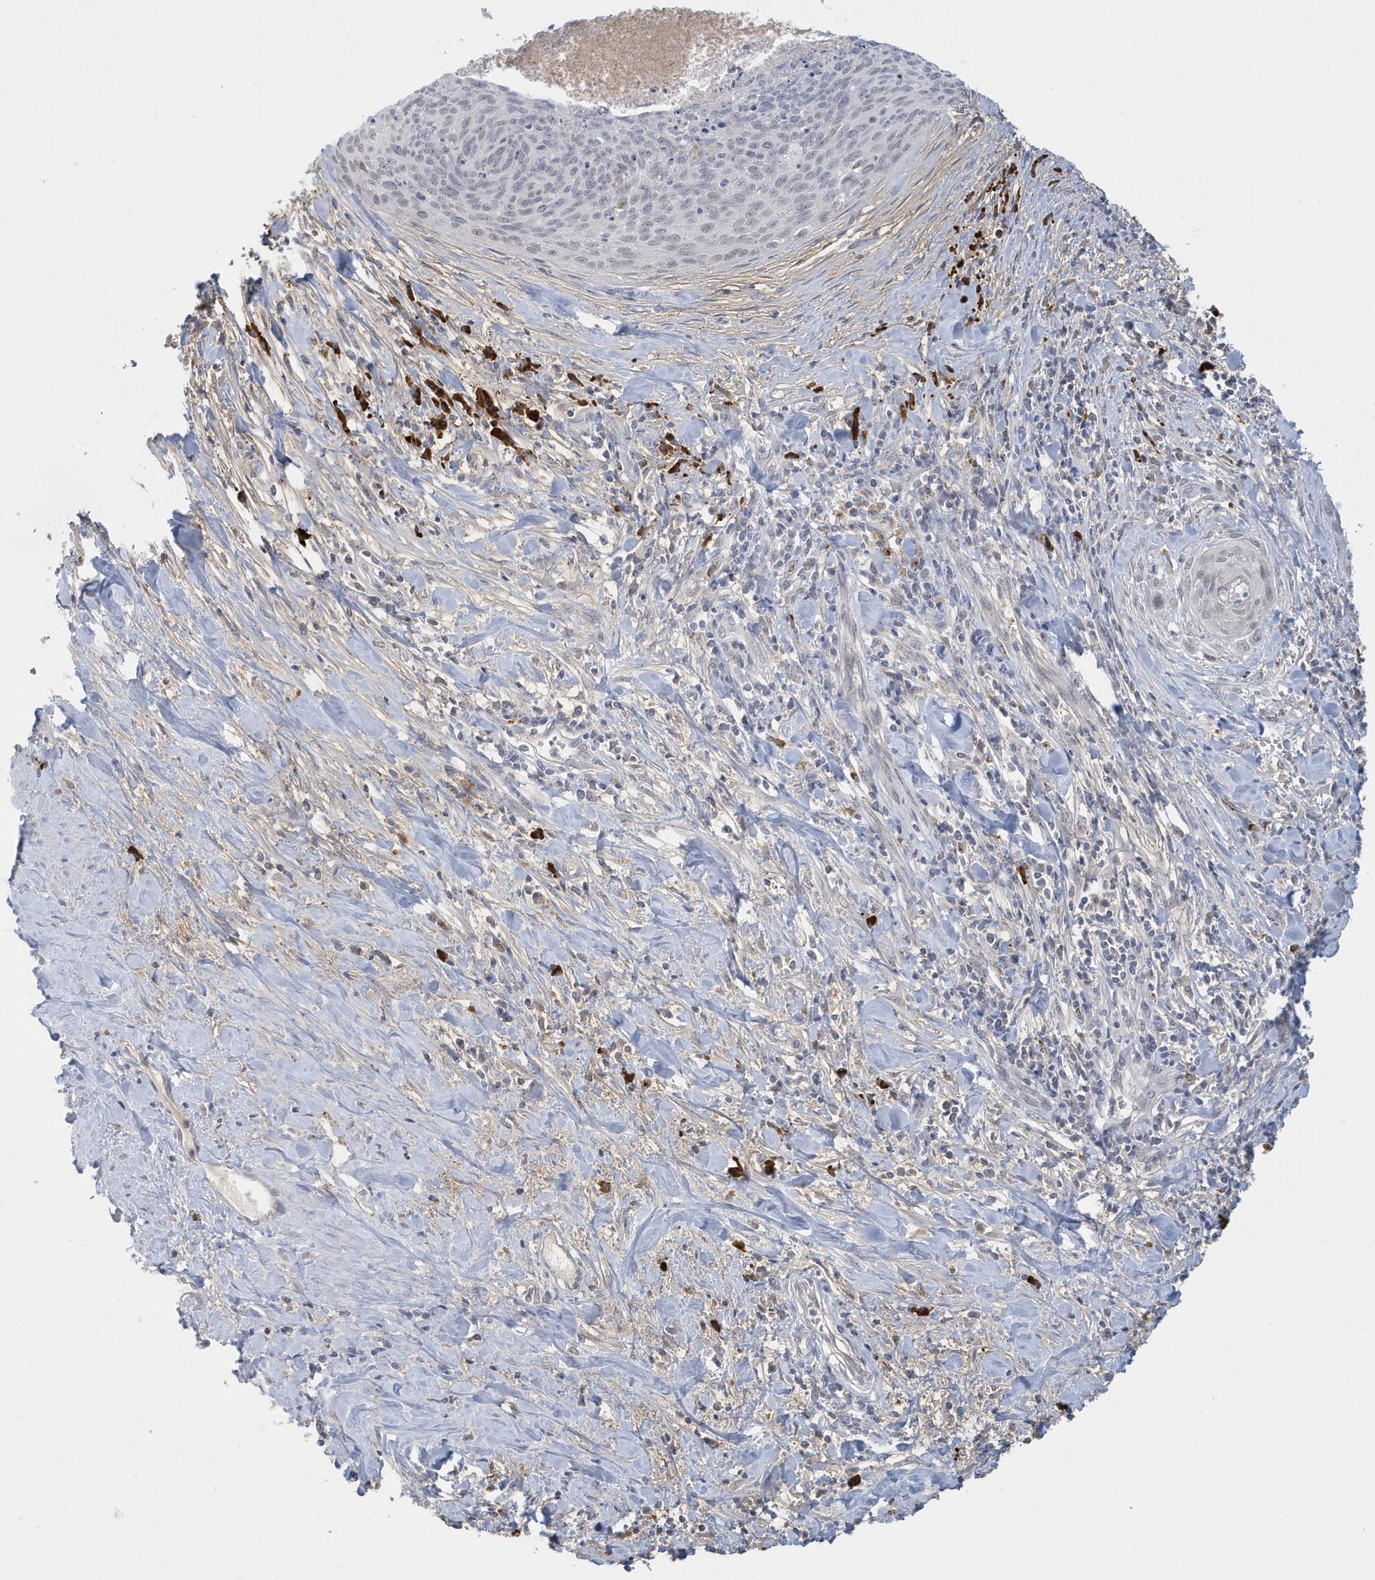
{"staining": {"intensity": "negative", "quantity": "none", "location": "none"}, "tissue": "cervical cancer", "cell_type": "Tumor cells", "image_type": "cancer", "snomed": [{"axis": "morphology", "description": "Squamous cell carcinoma, NOS"}, {"axis": "topography", "description": "Cervix"}], "caption": "An IHC micrograph of cervical squamous cell carcinoma is shown. There is no staining in tumor cells of cervical squamous cell carcinoma. (DAB (3,3'-diaminobenzidine) immunohistochemistry (IHC) visualized using brightfield microscopy, high magnification).", "gene": "HERC6", "patient": {"sex": "female", "age": 55}}